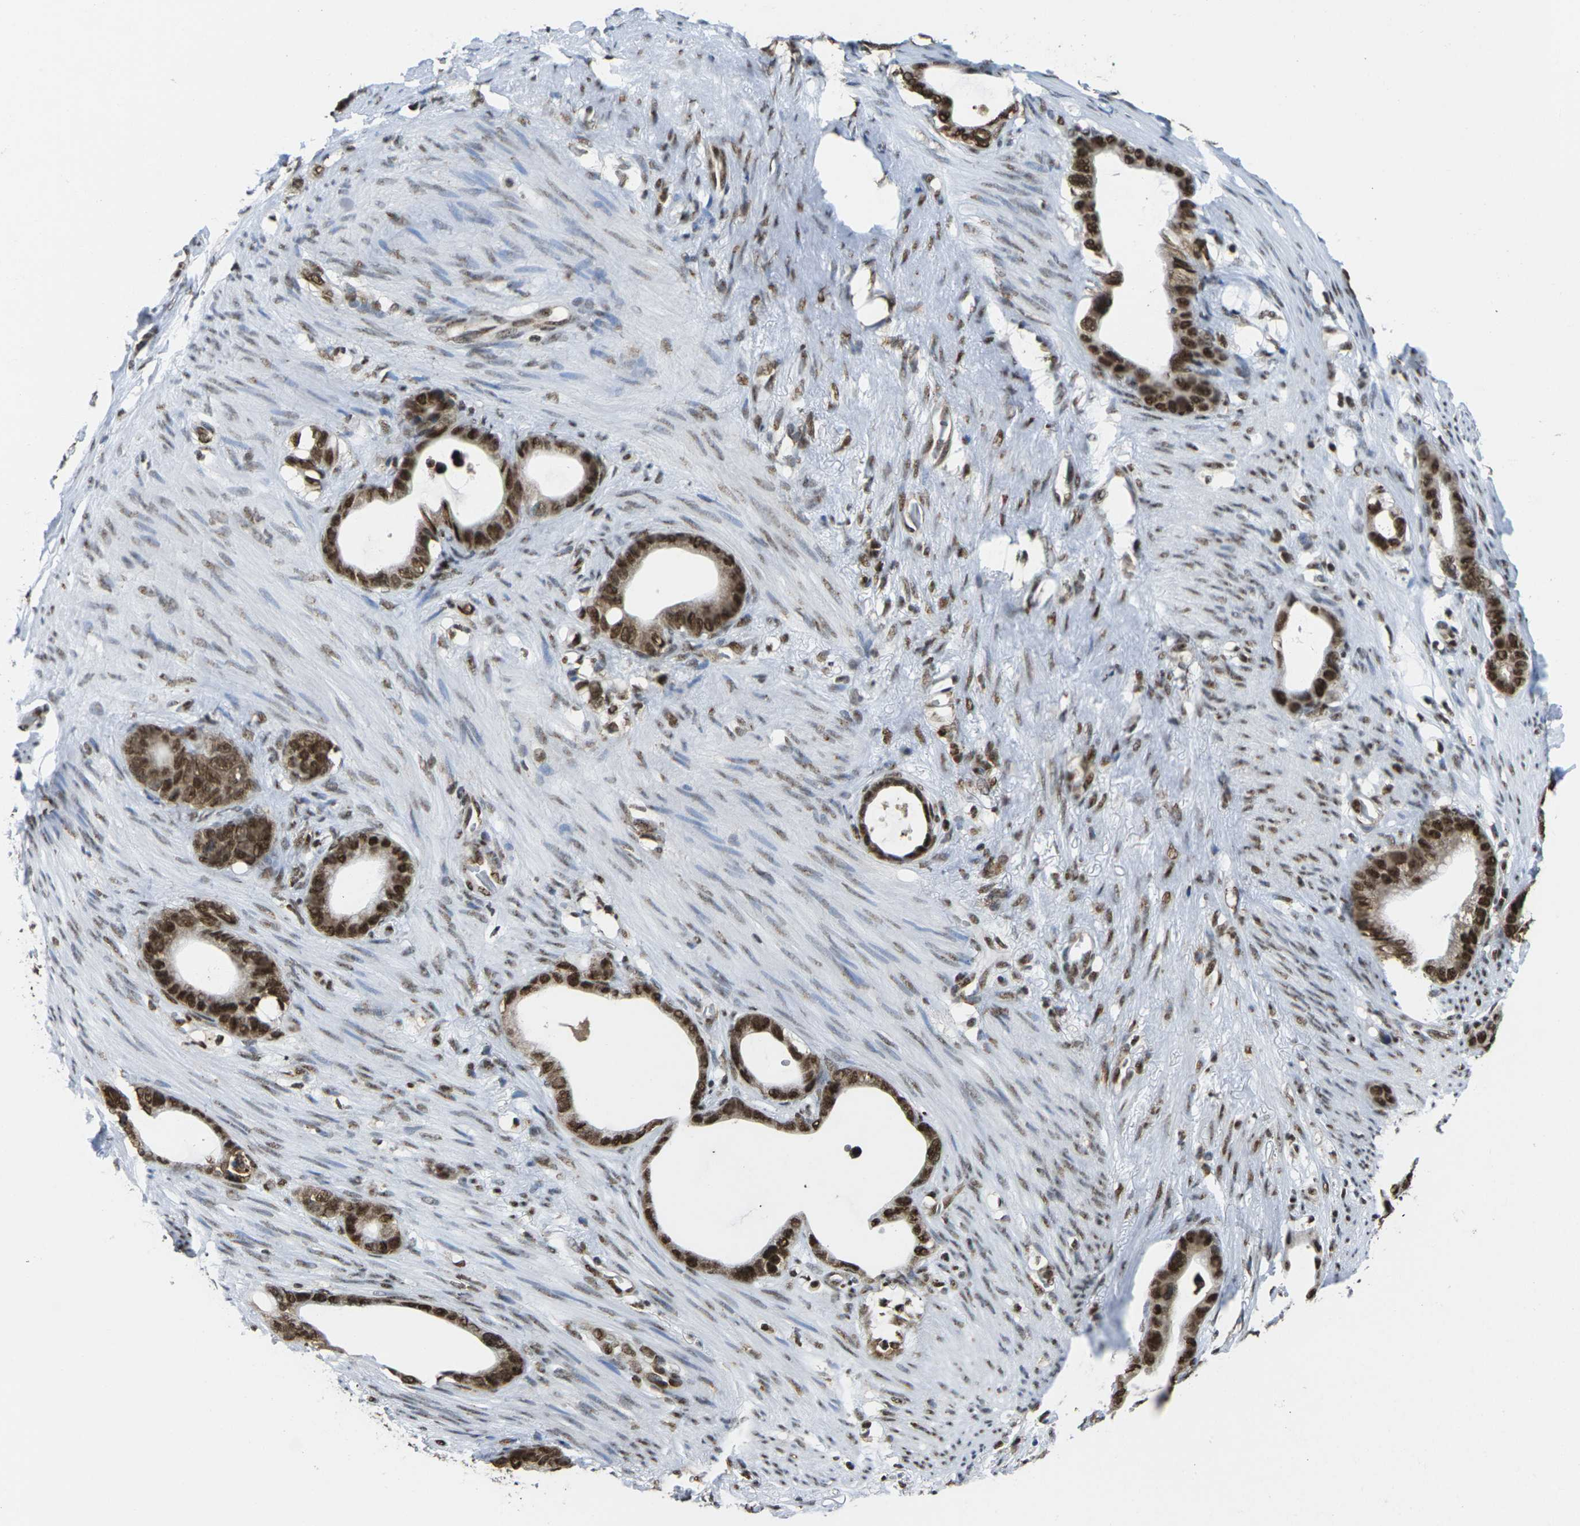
{"staining": {"intensity": "strong", "quantity": ">75%", "location": "cytoplasmic/membranous,nuclear"}, "tissue": "stomach cancer", "cell_type": "Tumor cells", "image_type": "cancer", "snomed": [{"axis": "morphology", "description": "Adenocarcinoma, NOS"}, {"axis": "topography", "description": "Stomach"}], "caption": "Tumor cells demonstrate high levels of strong cytoplasmic/membranous and nuclear positivity in about >75% of cells in adenocarcinoma (stomach).", "gene": "MAGOH", "patient": {"sex": "female", "age": 75}}